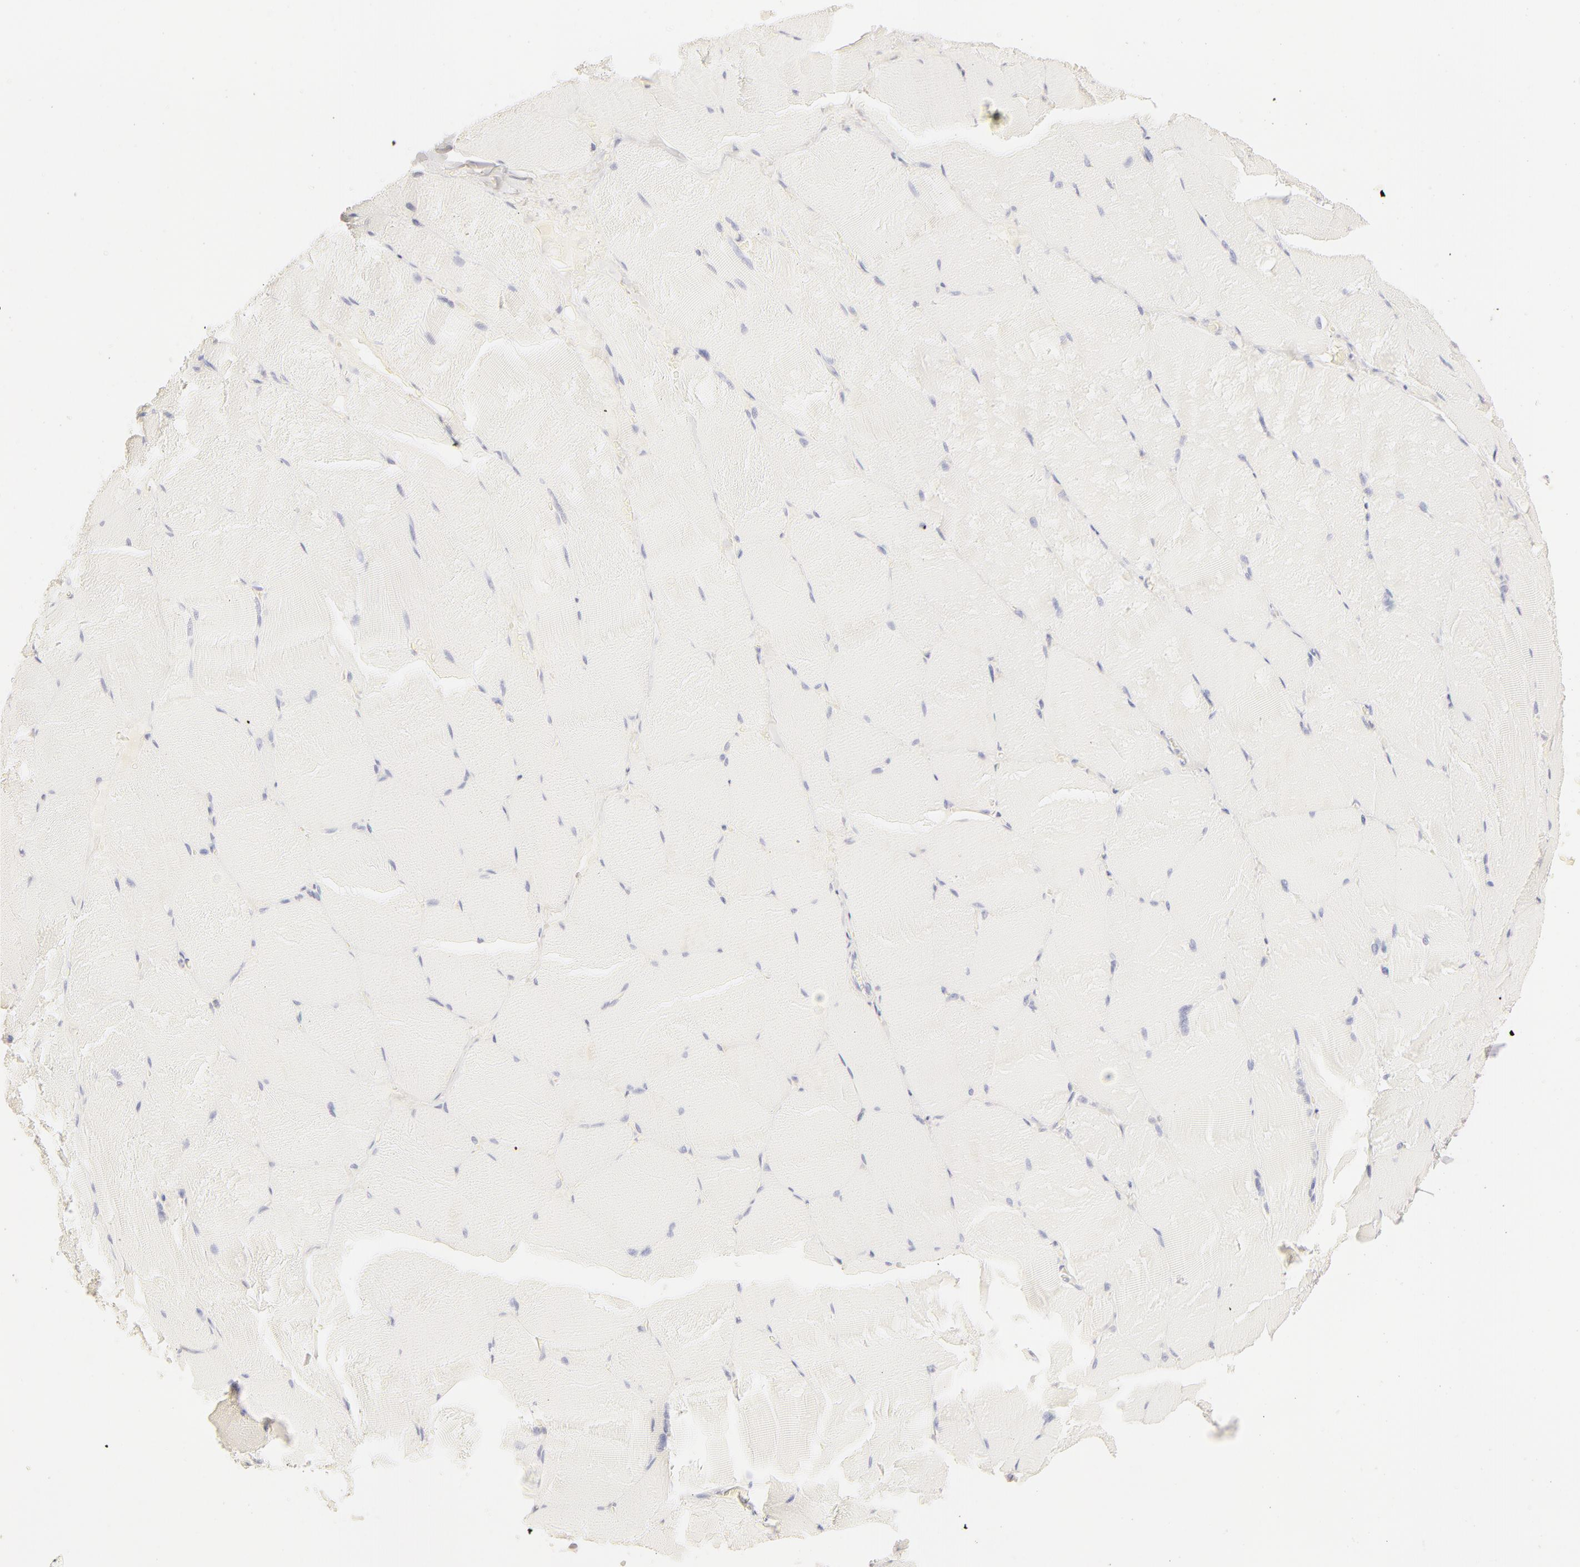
{"staining": {"intensity": "negative", "quantity": "none", "location": "none"}, "tissue": "skeletal muscle", "cell_type": "Myocytes", "image_type": "normal", "snomed": [{"axis": "morphology", "description": "Normal tissue, NOS"}, {"axis": "topography", "description": "Skeletal muscle"}], "caption": "Skeletal muscle was stained to show a protein in brown. There is no significant staining in myocytes. The staining is performed using DAB (3,3'-diaminobenzidine) brown chromogen with nuclei counter-stained in using hematoxylin.", "gene": "LGALS7B", "patient": {"sex": "male", "age": 71}}